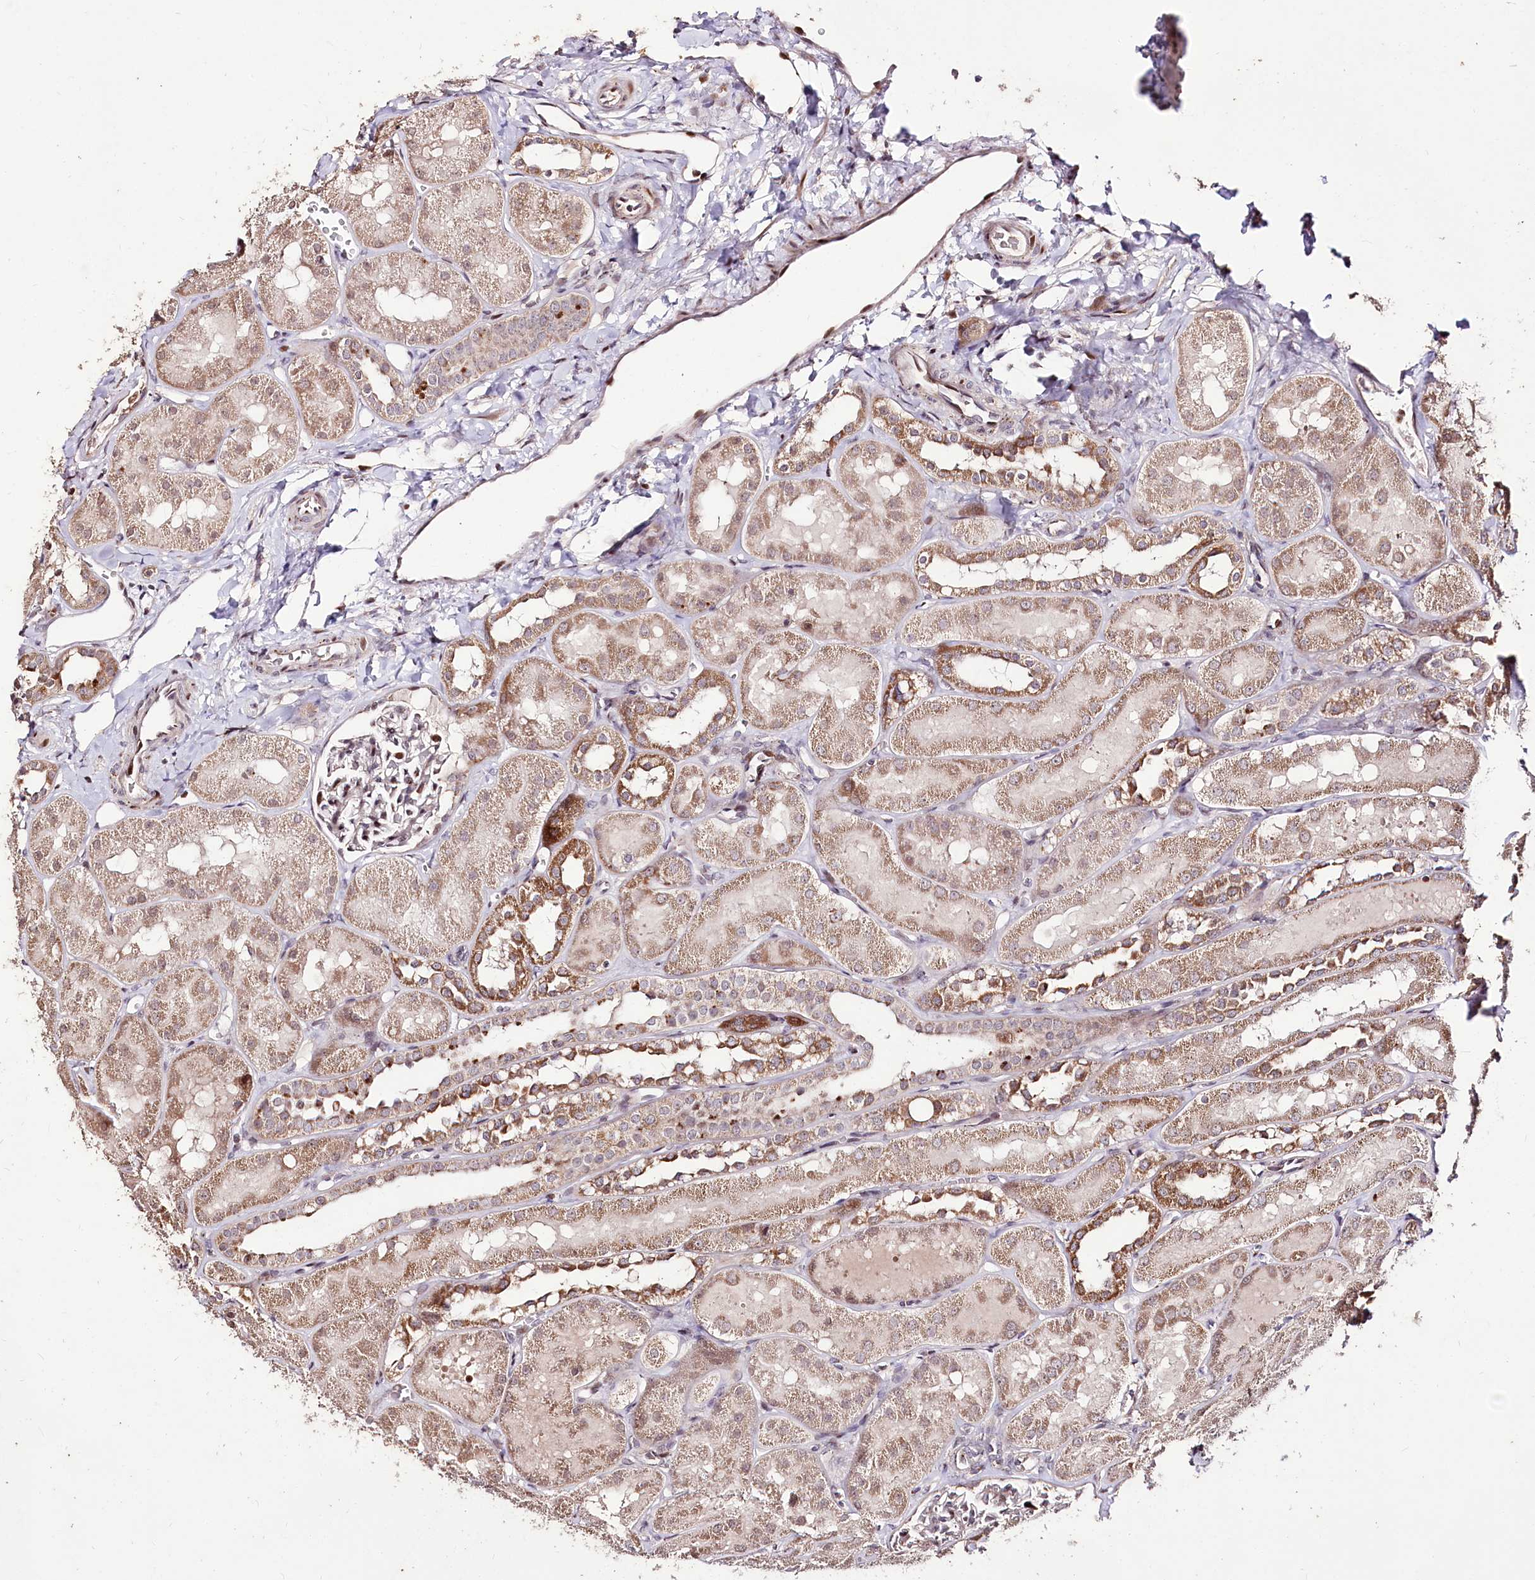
{"staining": {"intensity": "weak", "quantity": "<25%", "location": "nuclear"}, "tissue": "kidney", "cell_type": "Cells in glomeruli", "image_type": "normal", "snomed": [{"axis": "morphology", "description": "Normal tissue, NOS"}, {"axis": "topography", "description": "Kidney"}, {"axis": "topography", "description": "Urinary bladder"}], "caption": "IHC image of benign kidney stained for a protein (brown), which demonstrates no staining in cells in glomeruli.", "gene": "CARD19", "patient": {"sex": "male", "age": 16}}